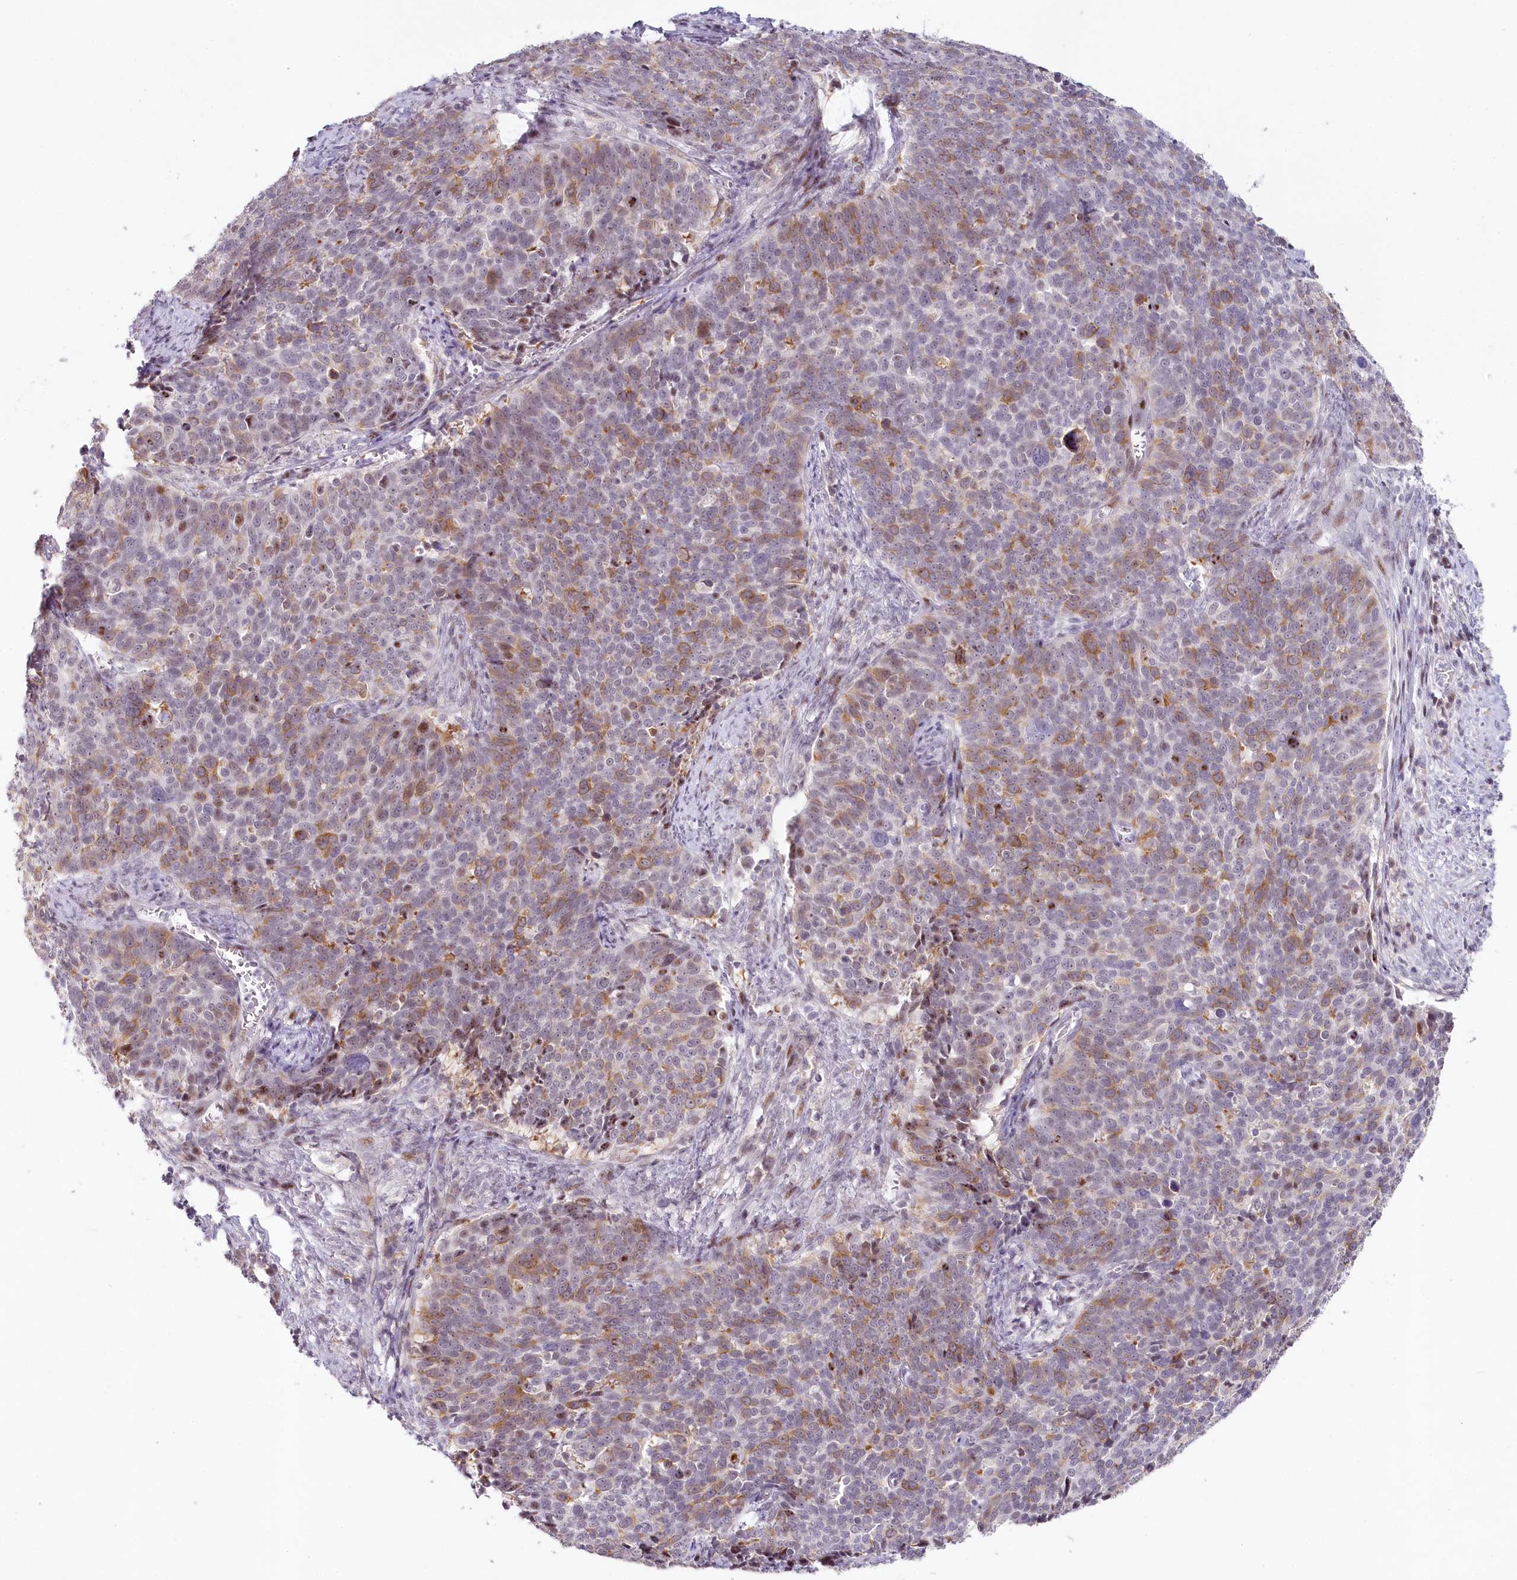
{"staining": {"intensity": "moderate", "quantity": "25%-75%", "location": "cytoplasmic/membranous"}, "tissue": "cervical cancer", "cell_type": "Tumor cells", "image_type": "cancer", "snomed": [{"axis": "morphology", "description": "Squamous cell carcinoma, NOS"}, {"axis": "topography", "description": "Cervix"}], "caption": "DAB (3,3'-diaminobenzidine) immunohistochemical staining of cervical squamous cell carcinoma exhibits moderate cytoplasmic/membranous protein expression in about 25%-75% of tumor cells.", "gene": "HPD", "patient": {"sex": "female", "age": 39}}